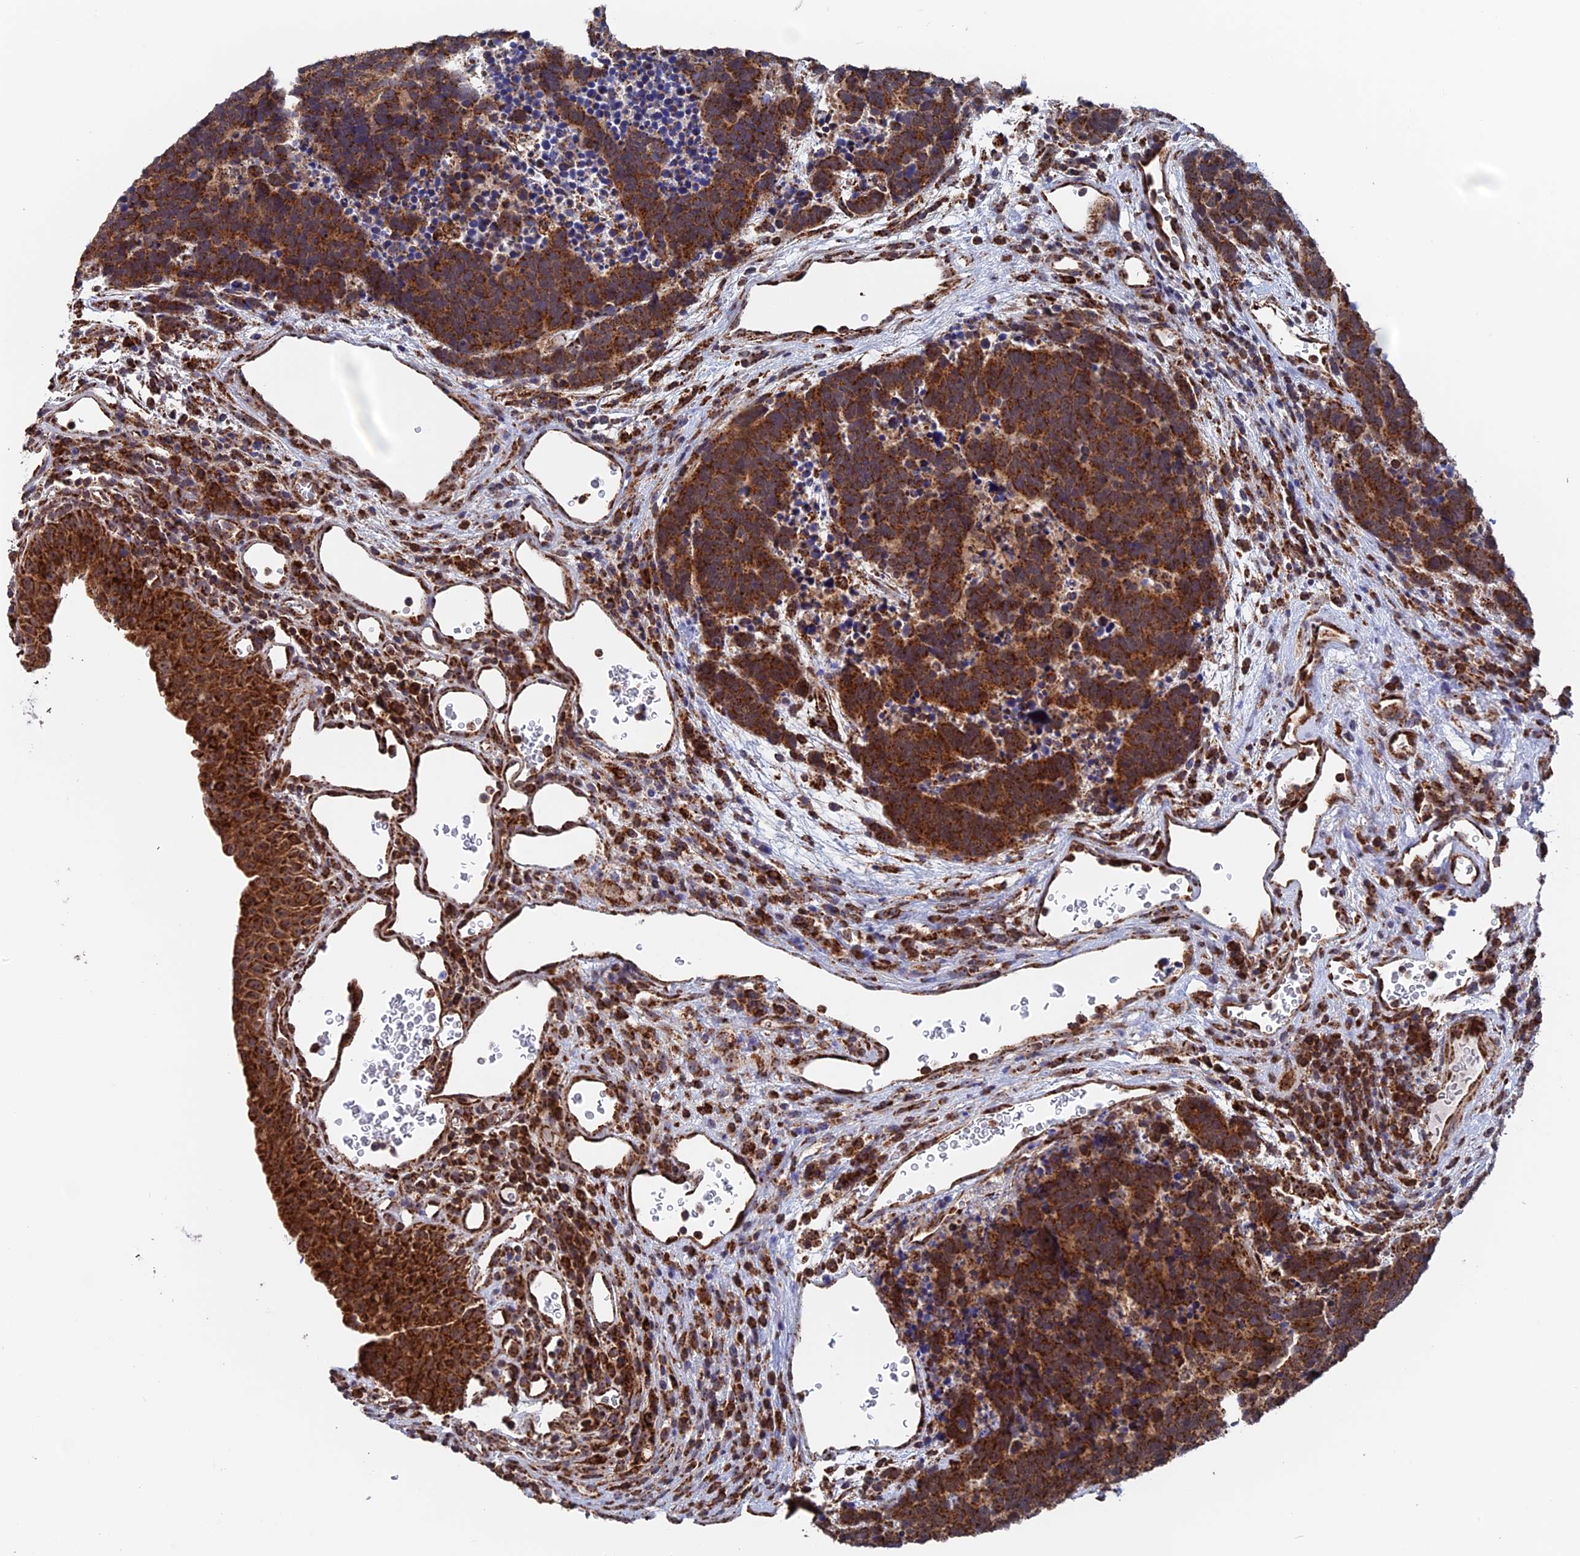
{"staining": {"intensity": "strong", "quantity": ">75%", "location": "cytoplasmic/membranous"}, "tissue": "carcinoid", "cell_type": "Tumor cells", "image_type": "cancer", "snomed": [{"axis": "morphology", "description": "Carcinoma, NOS"}, {"axis": "morphology", "description": "Carcinoid, malignant, NOS"}, {"axis": "topography", "description": "Urinary bladder"}], "caption": "A brown stain labels strong cytoplasmic/membranous positivity of a protein in human carcinoma tumor cells. The staining was performed using DAB (3,3'-diaminobenzidine) to visualize the protein expression in brown, while the nuclei were stained in blue with hematoxylin (Magnification: 20x).", "gene": "DTYMK", "patient": {"sex": "male", "age": 57}}